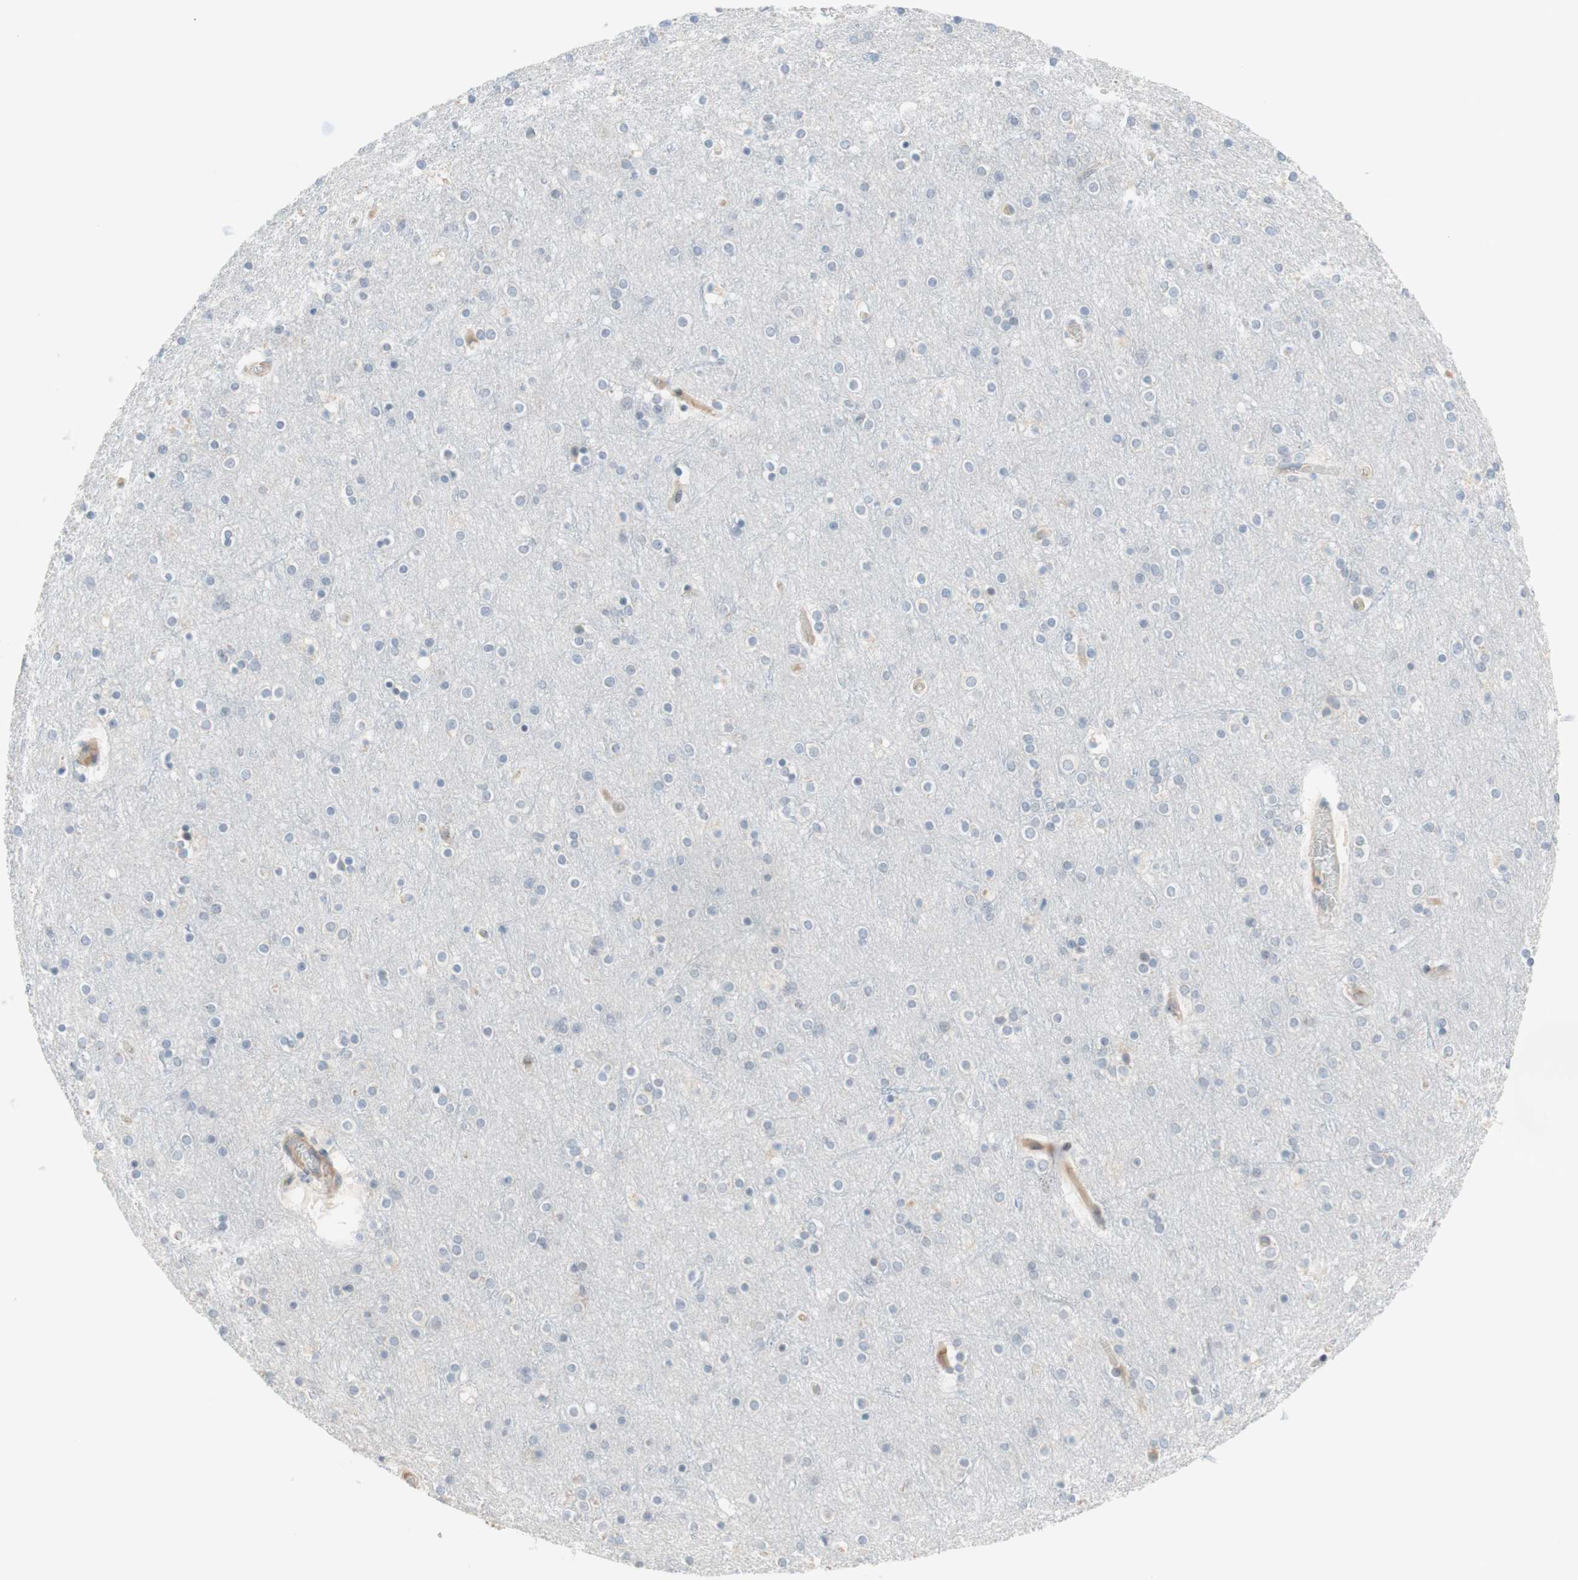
{"staining": {"intensity": "weak", "quantity": ">75%", "location": "cytoplasmic/membranous"}, "tissue": "cerebral cortex", "cell_type": "Endothelial cells", "image_type": "normal", "snomed": [{"axis": "morphology", "description": "Normal tissue, NOS"}, {"axis": "topography", "description": "Cerebral cortex"}], "caption": "Cerebral cortex was stained to show a protein in brown. There is low levels of weak cytoplasmic/membranous expression in approximately >75% of endothelial cells.", "gene": "JPH1", "patient": {"sex": "female", "age": 54}}